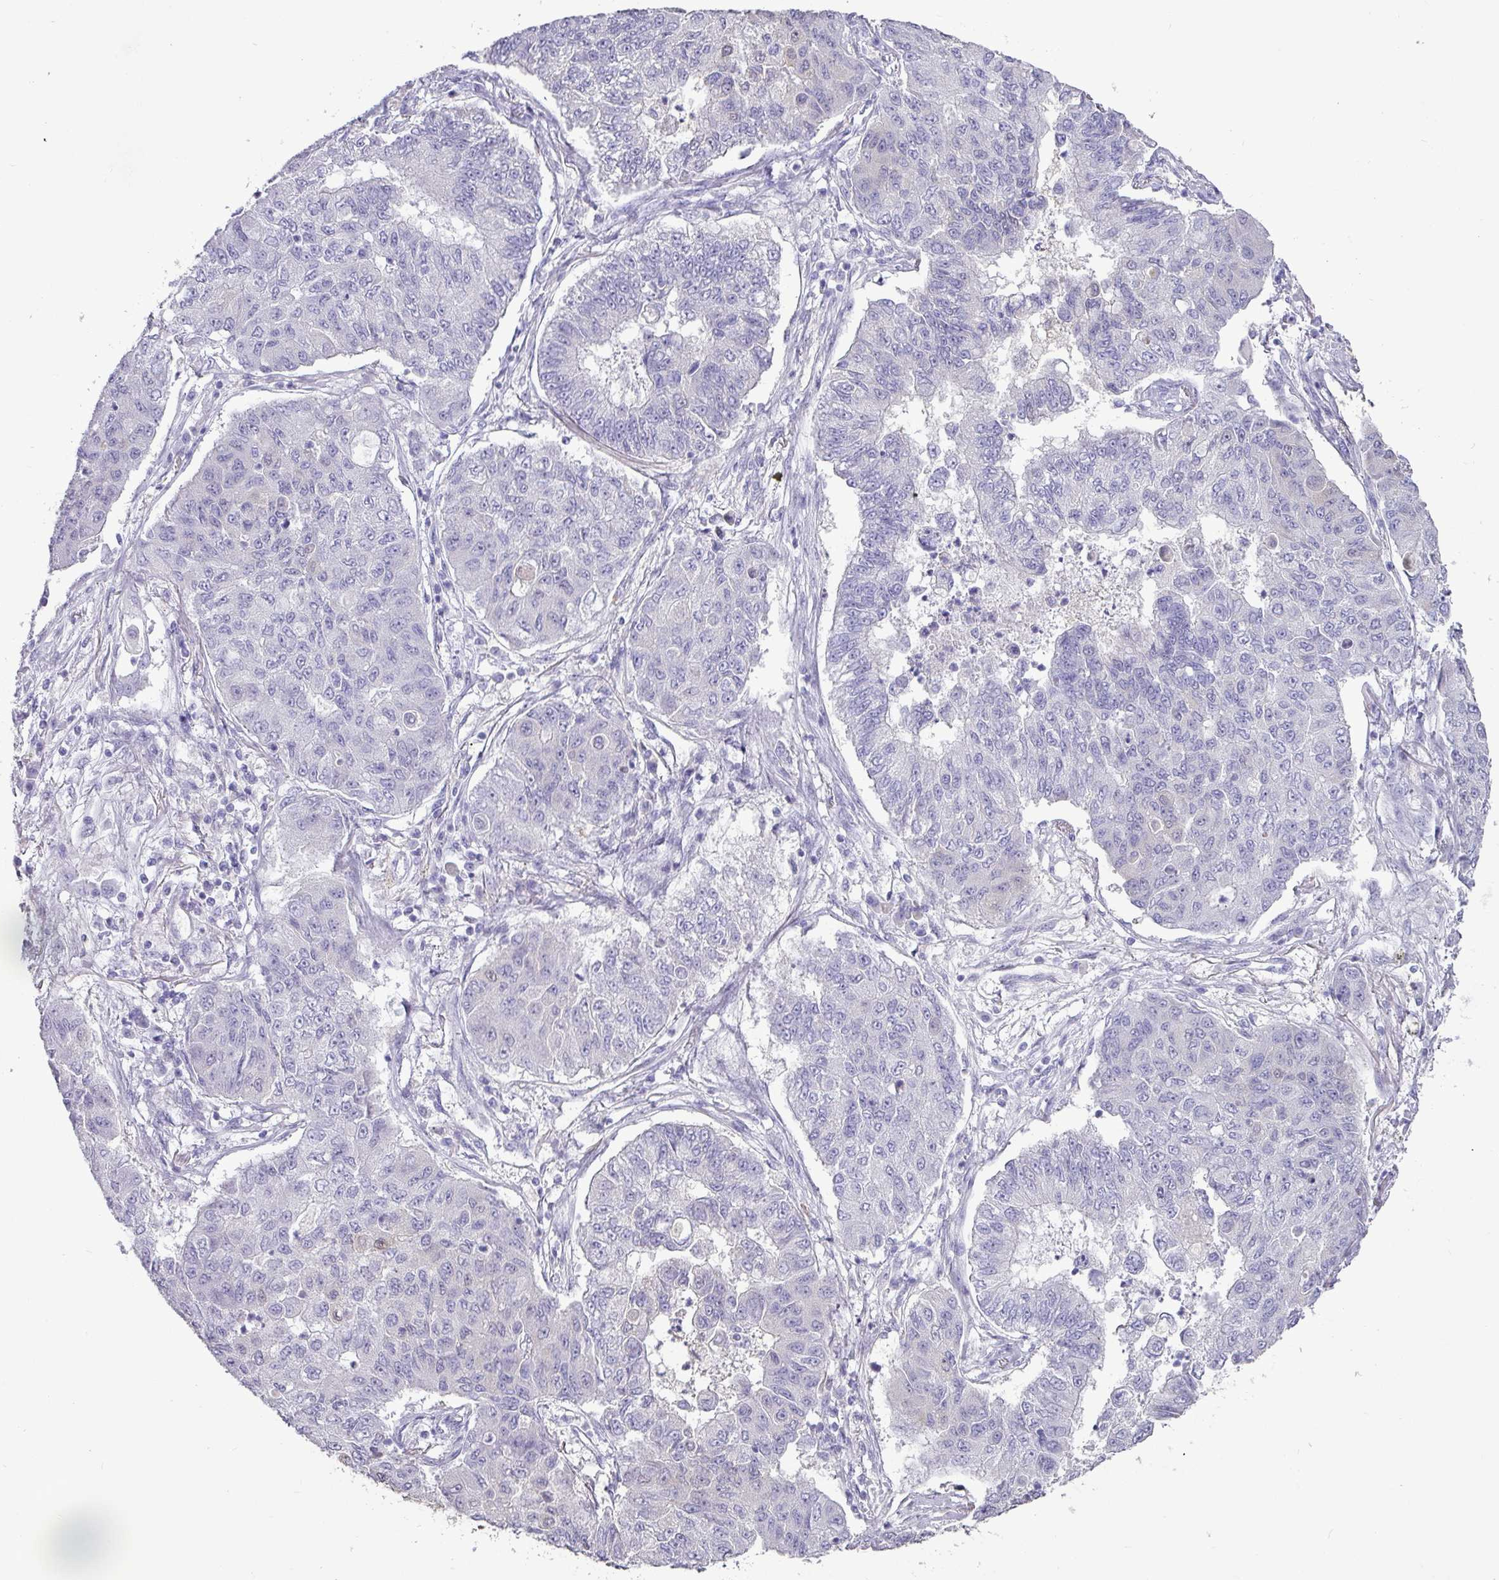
{"staining": {"intensity": "negative", "quantity": "none", "location": "none"}, "tissue": "lung cancer", "cell_type": "Tumor cells", "image_type": "cancer", "snomed": [{"axis": "morphology", "description": "Squamous cell carcinoma, NOS"}, {"axis": "topography", "description": "Lung"}], "caption": "The immunohistochemistry (IHC) micrograph has no significant expression in tumor cells of lung cancer (squamous cell carcinoma) tissue.", "gene": "GSTA3", "patient": {"sex": "male", "age": 74}}